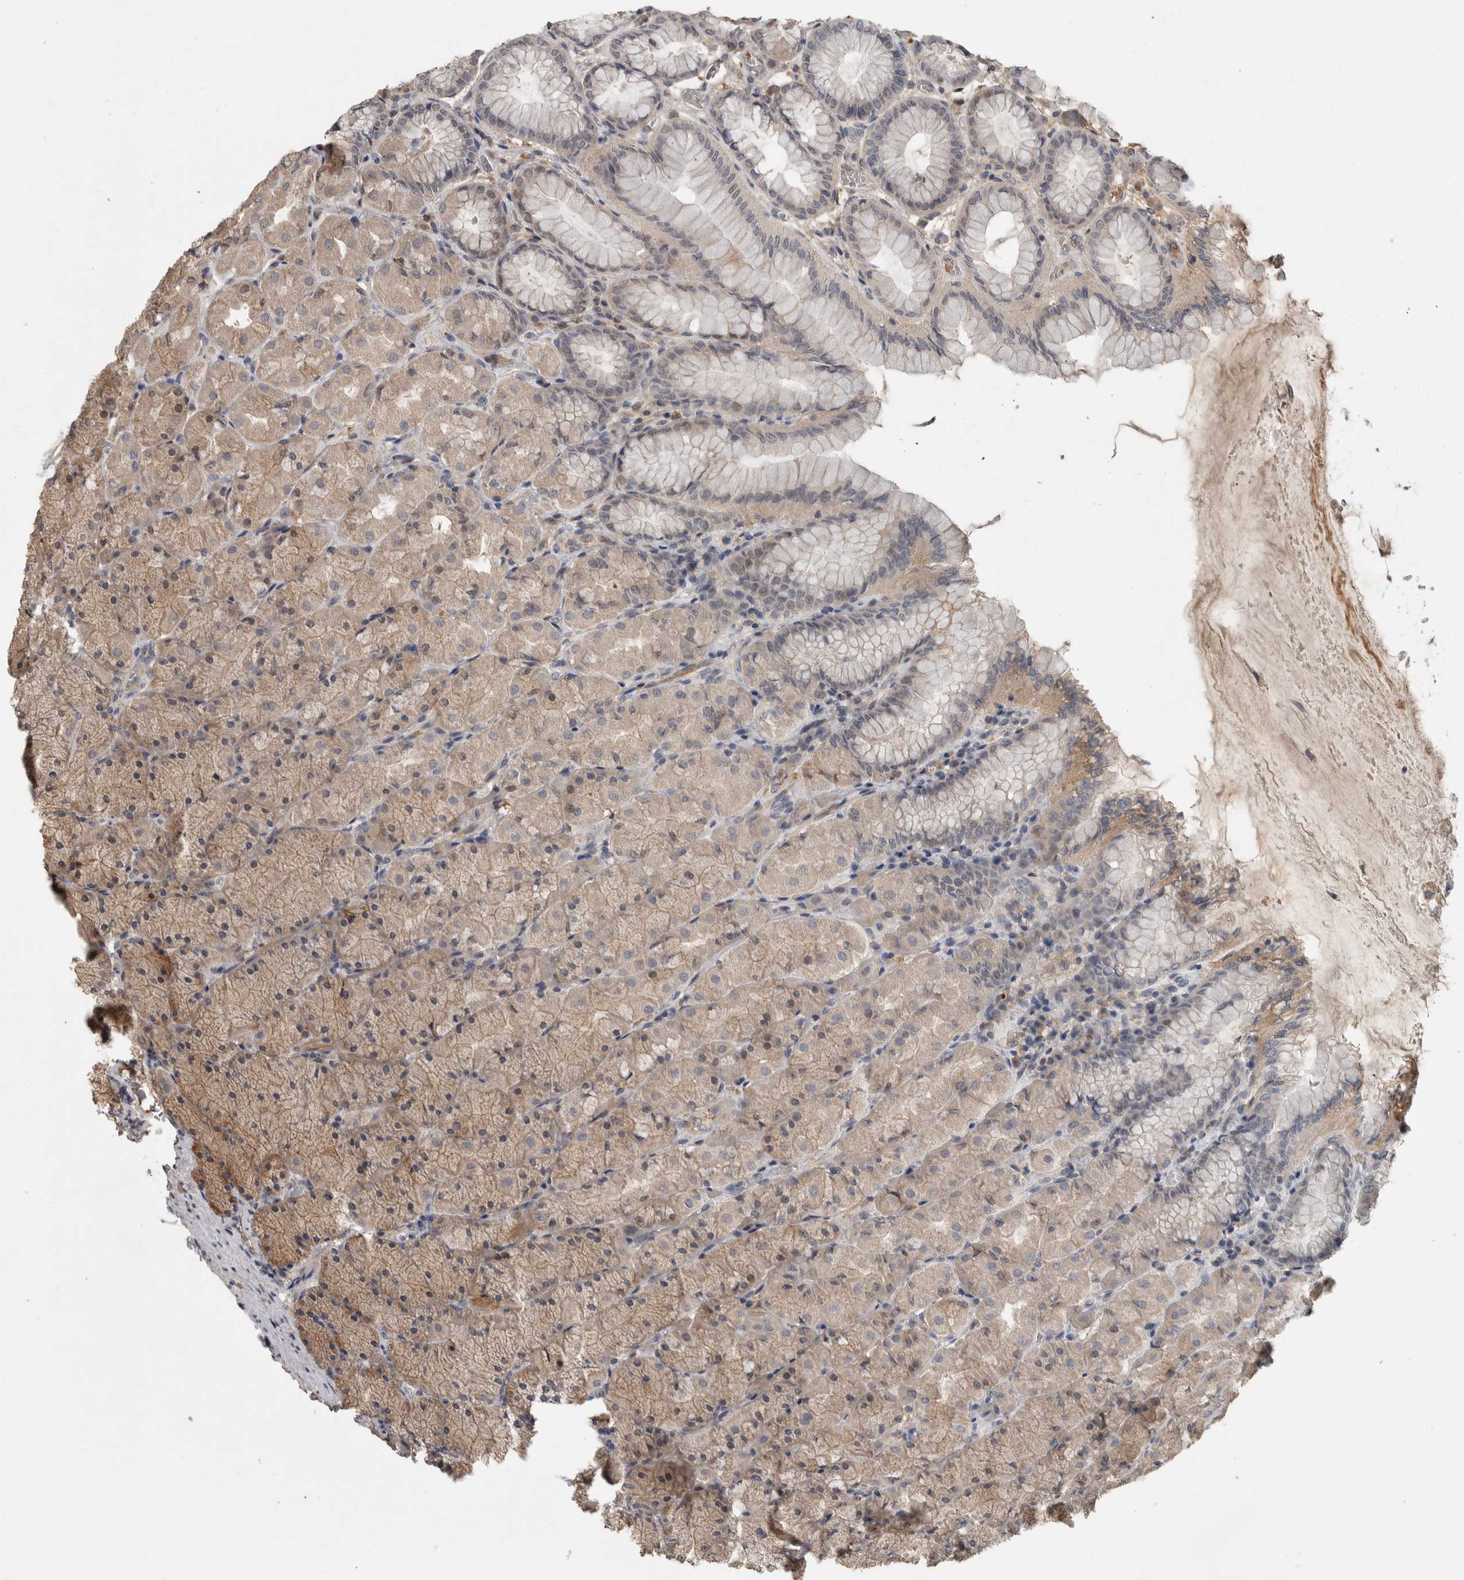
{"staining": {"intensity": "moderate", "quantity": "<25%", "location": "cytoplasmic/membranous"}, "tissue": "stomach", "cell_type": "Glandular cells", "image_type": "normal", "snomed": [{"axis": "morphology", "description": "Normal tissue, NOS"}, {"axis": "topography", "description": "Stomach, upper"}], "caption": "This is an image of immunohistochemistry staining of benign stomach, which shows moderate positivity in the cytoplasmic/membranous of glandular cells.", "gene": "CHRM3", "patient": {"sex": "female", "age": 56}}